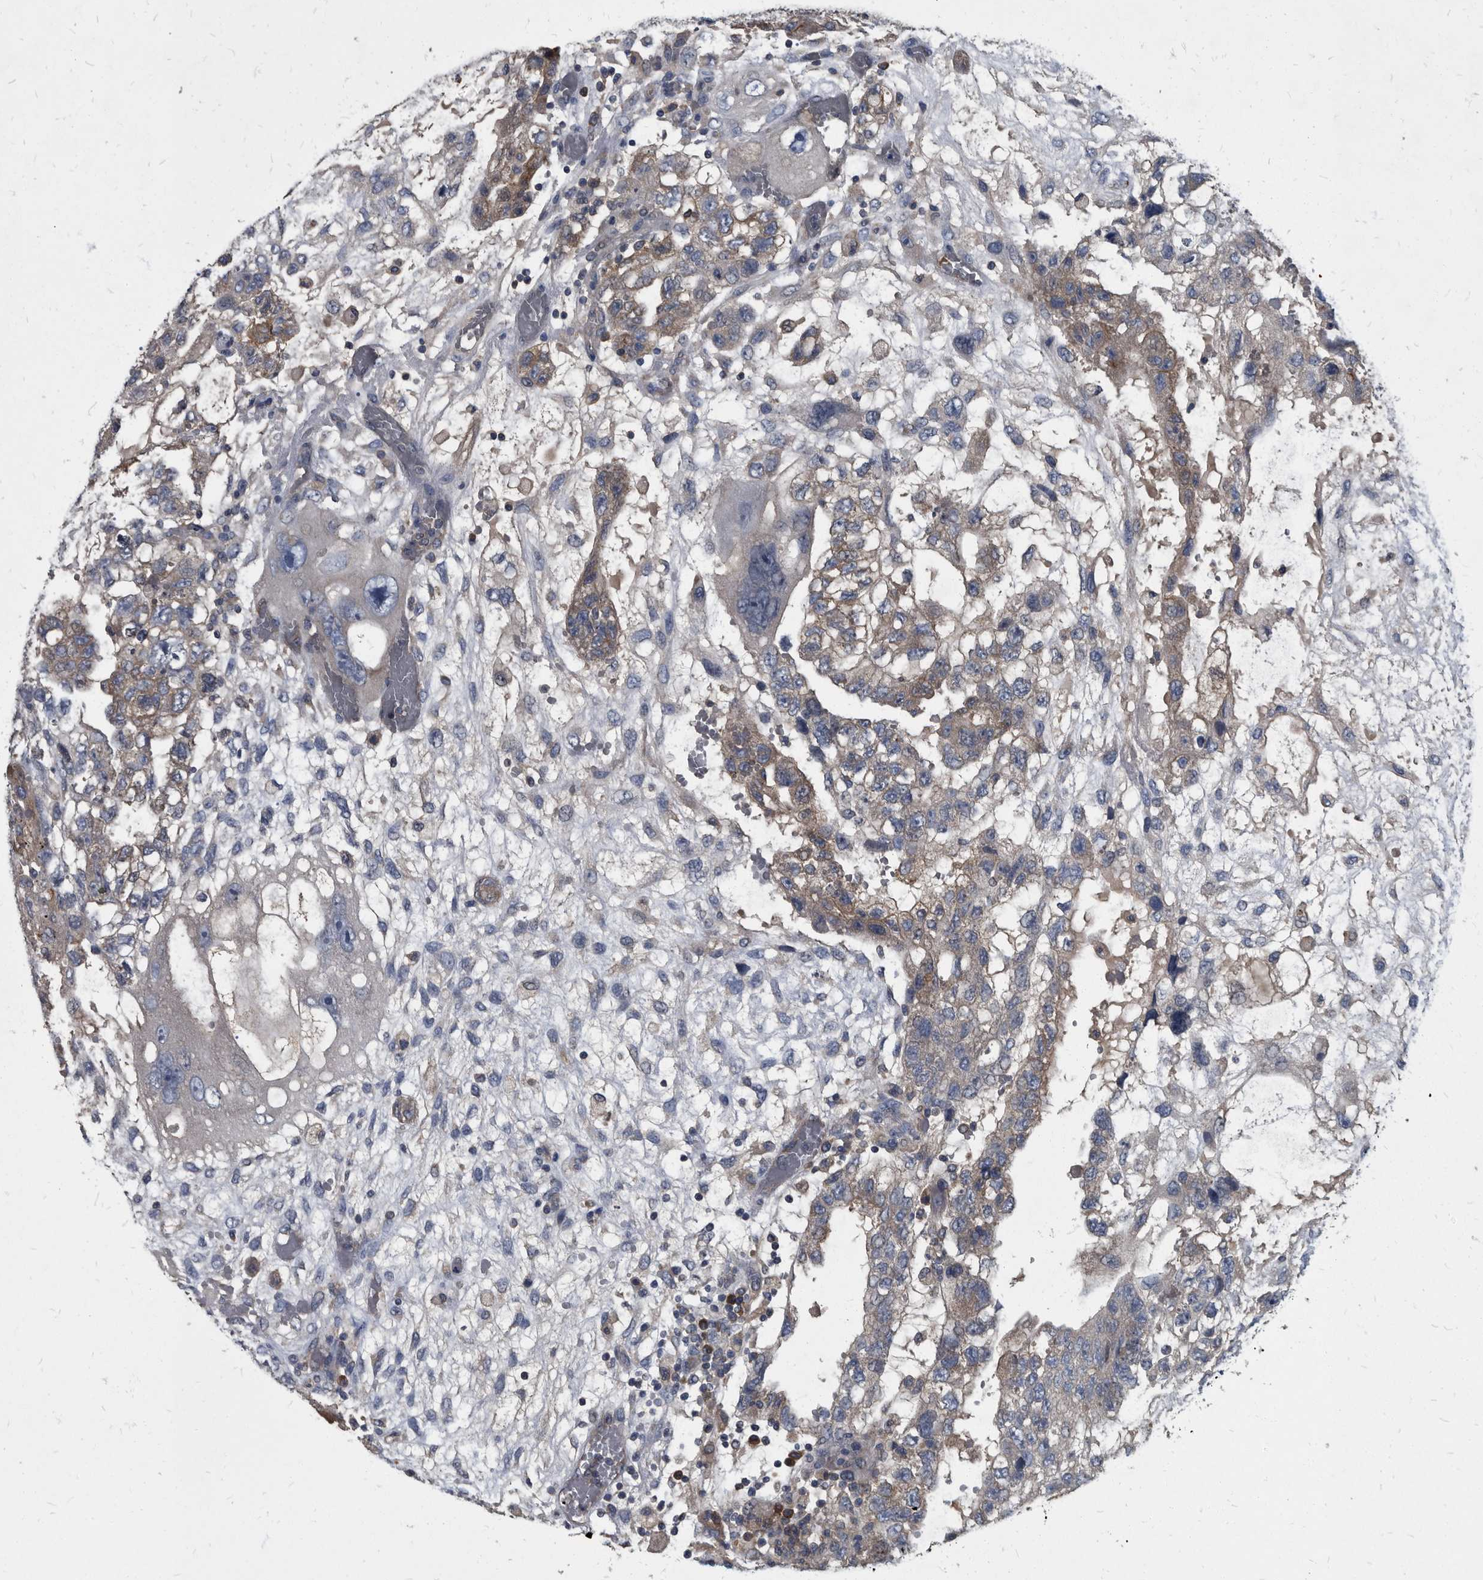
{"staining": {"intensity": "weak", "quantity": "<25%", "location": "cytoplasmic/membranous"}, "tissue": "testis cancer", "cell_type": "Tumor cells", "image_type": "cancer", "snomed": [{"axis": "morphology", "description": "Carcinoma, Embryonal, NOS"}, {"axis": "topography", "description": "Testis"}], "caption": "A high-resolution histopathology image shows immunohistochemistry staining of embryonal carcinoma (testis), which reveals no significant positivity in tumor cells. (DAB (3,3'-diaminobenzidine) immunohistochemistry with hematoxylin counter stain).", "gene": "CDV3", "patient": {"sex": "male", "age": 36}}